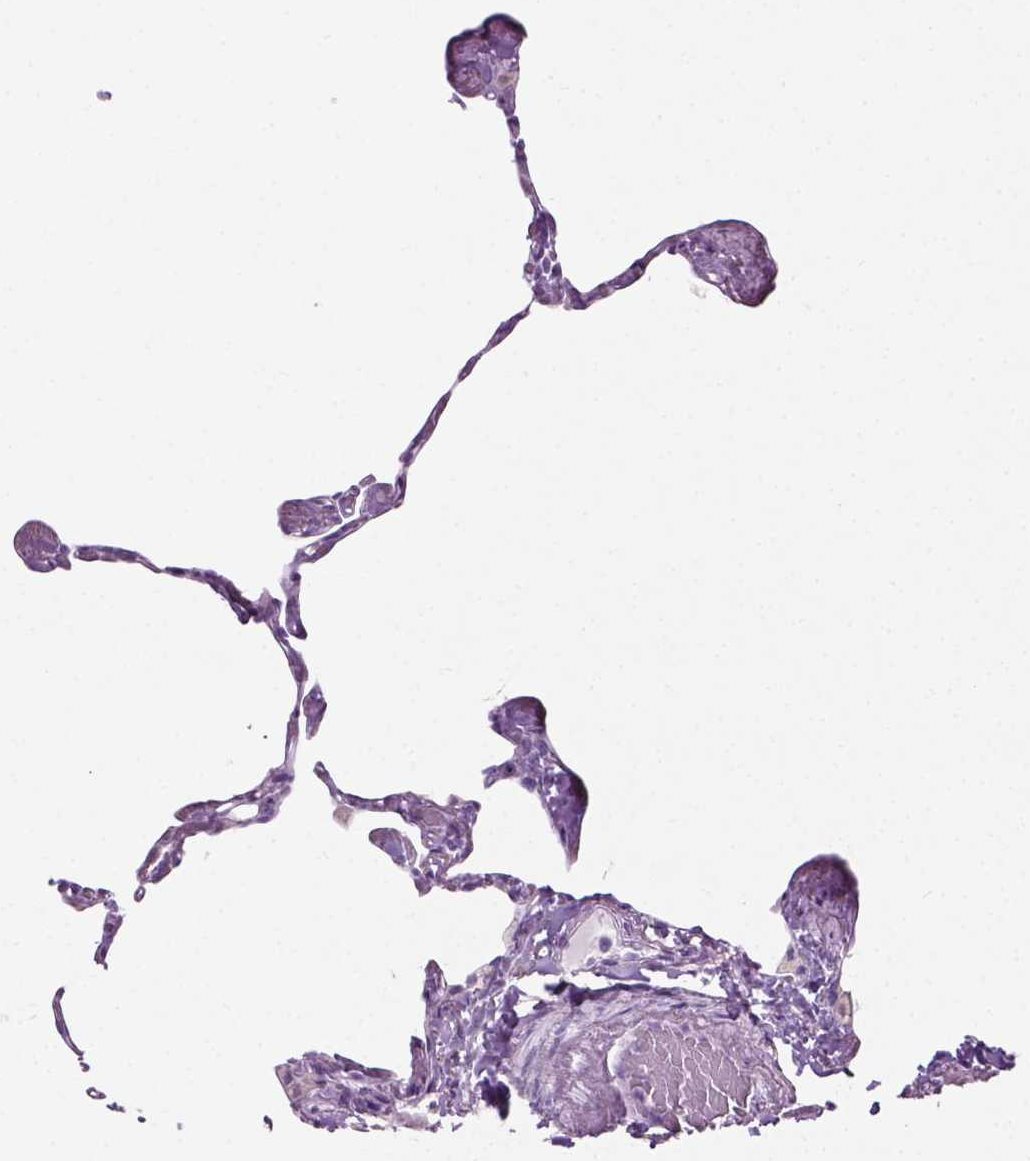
{"staining": {"intensity": "negative", "quantity": "none", "location": "none"}, "tissue": "lung", "cell_type": "Alveolar cells", "image_type": "normal", "snomed": [{"axis": "morphology", "description": "Normal tissue, NOS"}, {"axis": "topography", "description": "Lung"}], "caption": "IHC histopathology image of unremarkable lung stained for a protein (brown), which demonstrates no expression in alveolar cells.", "gene": "CIBAR2", "patient": {"sex": "male", "age": 65}}